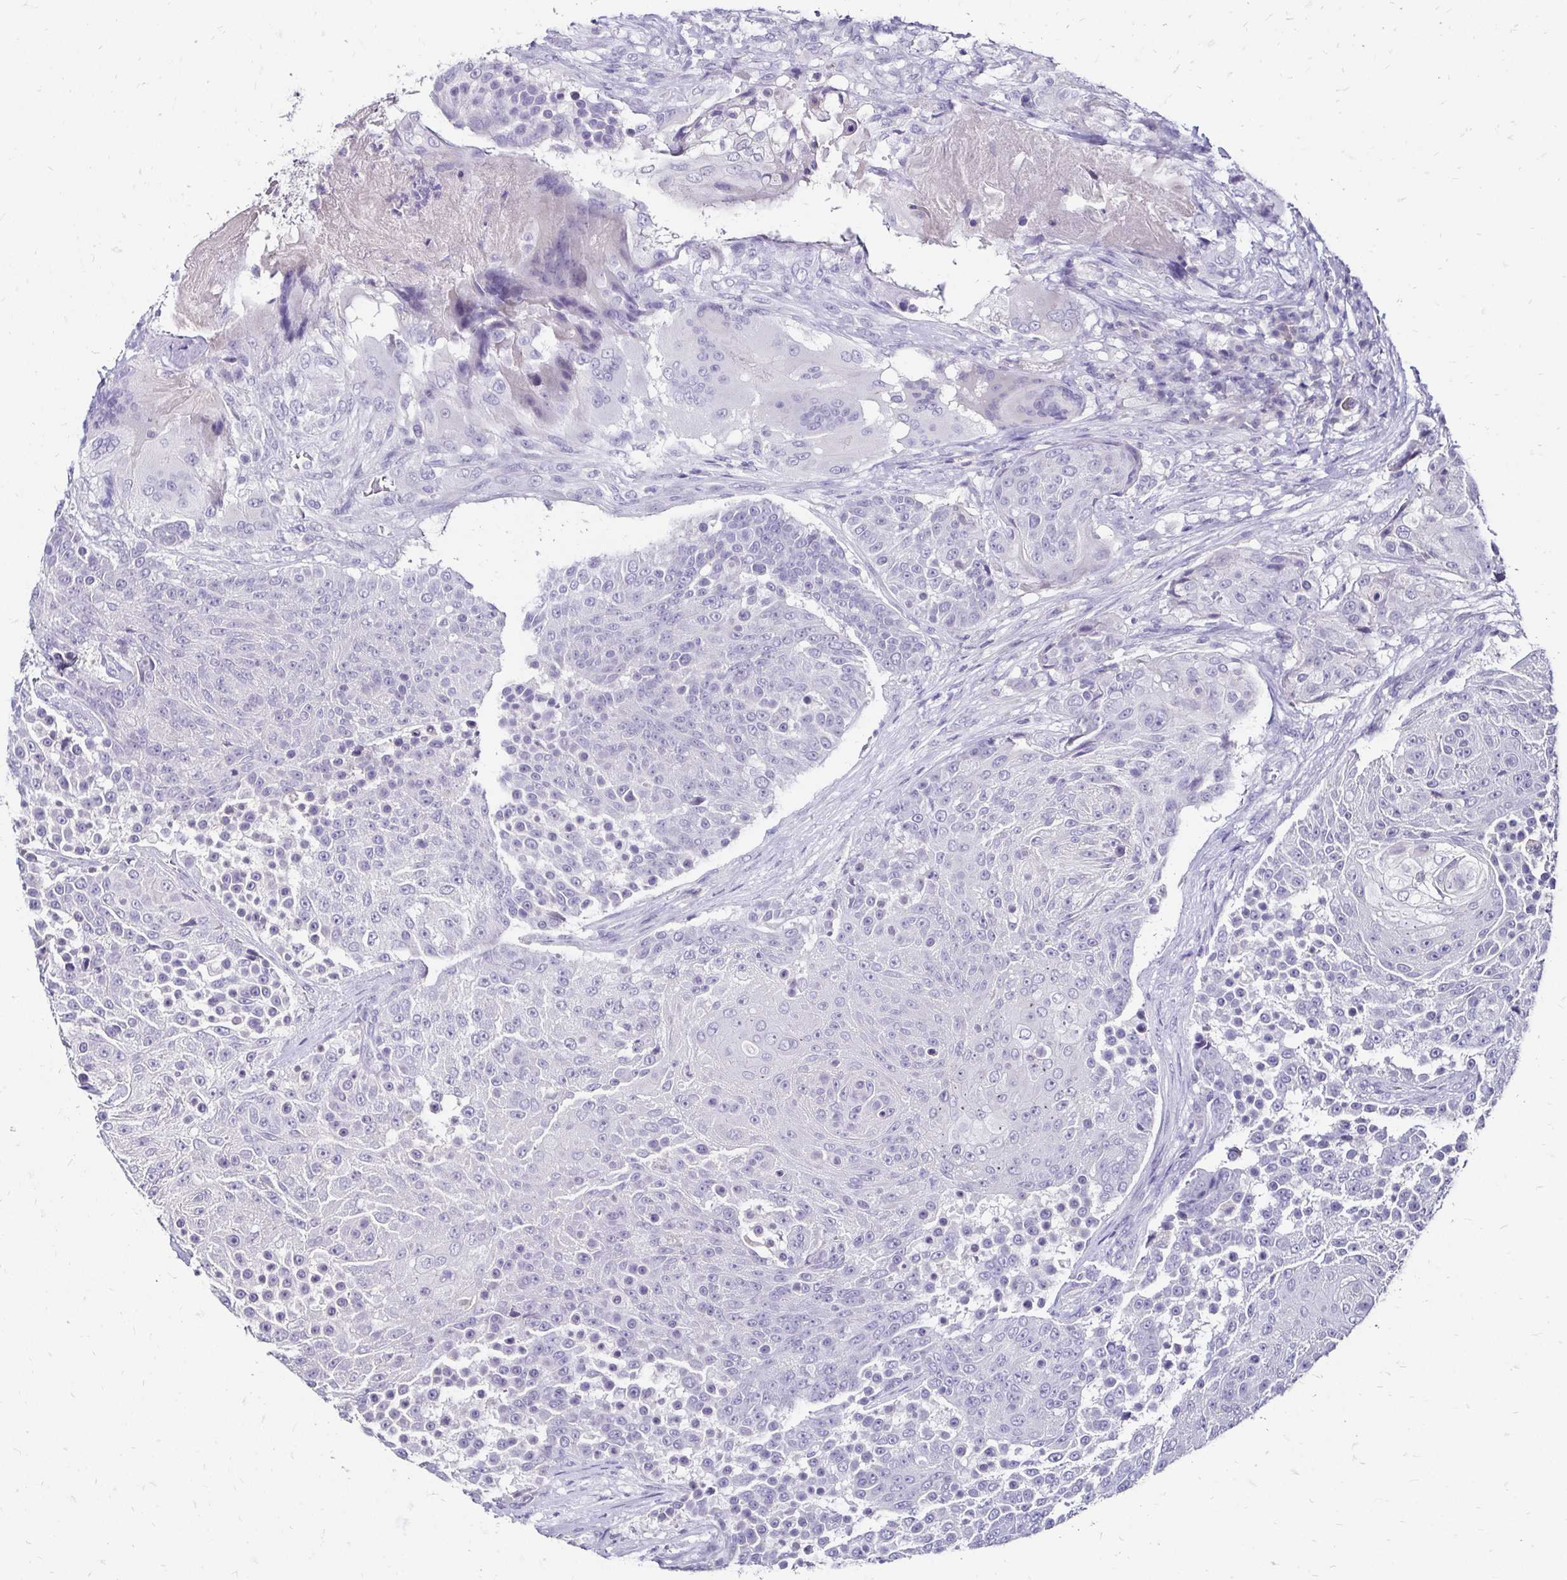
{"staining": {"intensity": "negative", "quantity": "none", "location": "none"}, "tissue": "urothelial cancer", "cell_type": "Tumor cells", "image_type": "cancer", "snomed": [{"axis": "morphology", "description": "Urothelial carcinoma, High grade"}, {"axis": "topography", "description": "Urinary bladder"}], "caption": "There is no significant expression in tumor cells of urothelial carcinoma (high-grade).", "gene": "SCG3", "patient": {"sex": "female", "age": 63}}